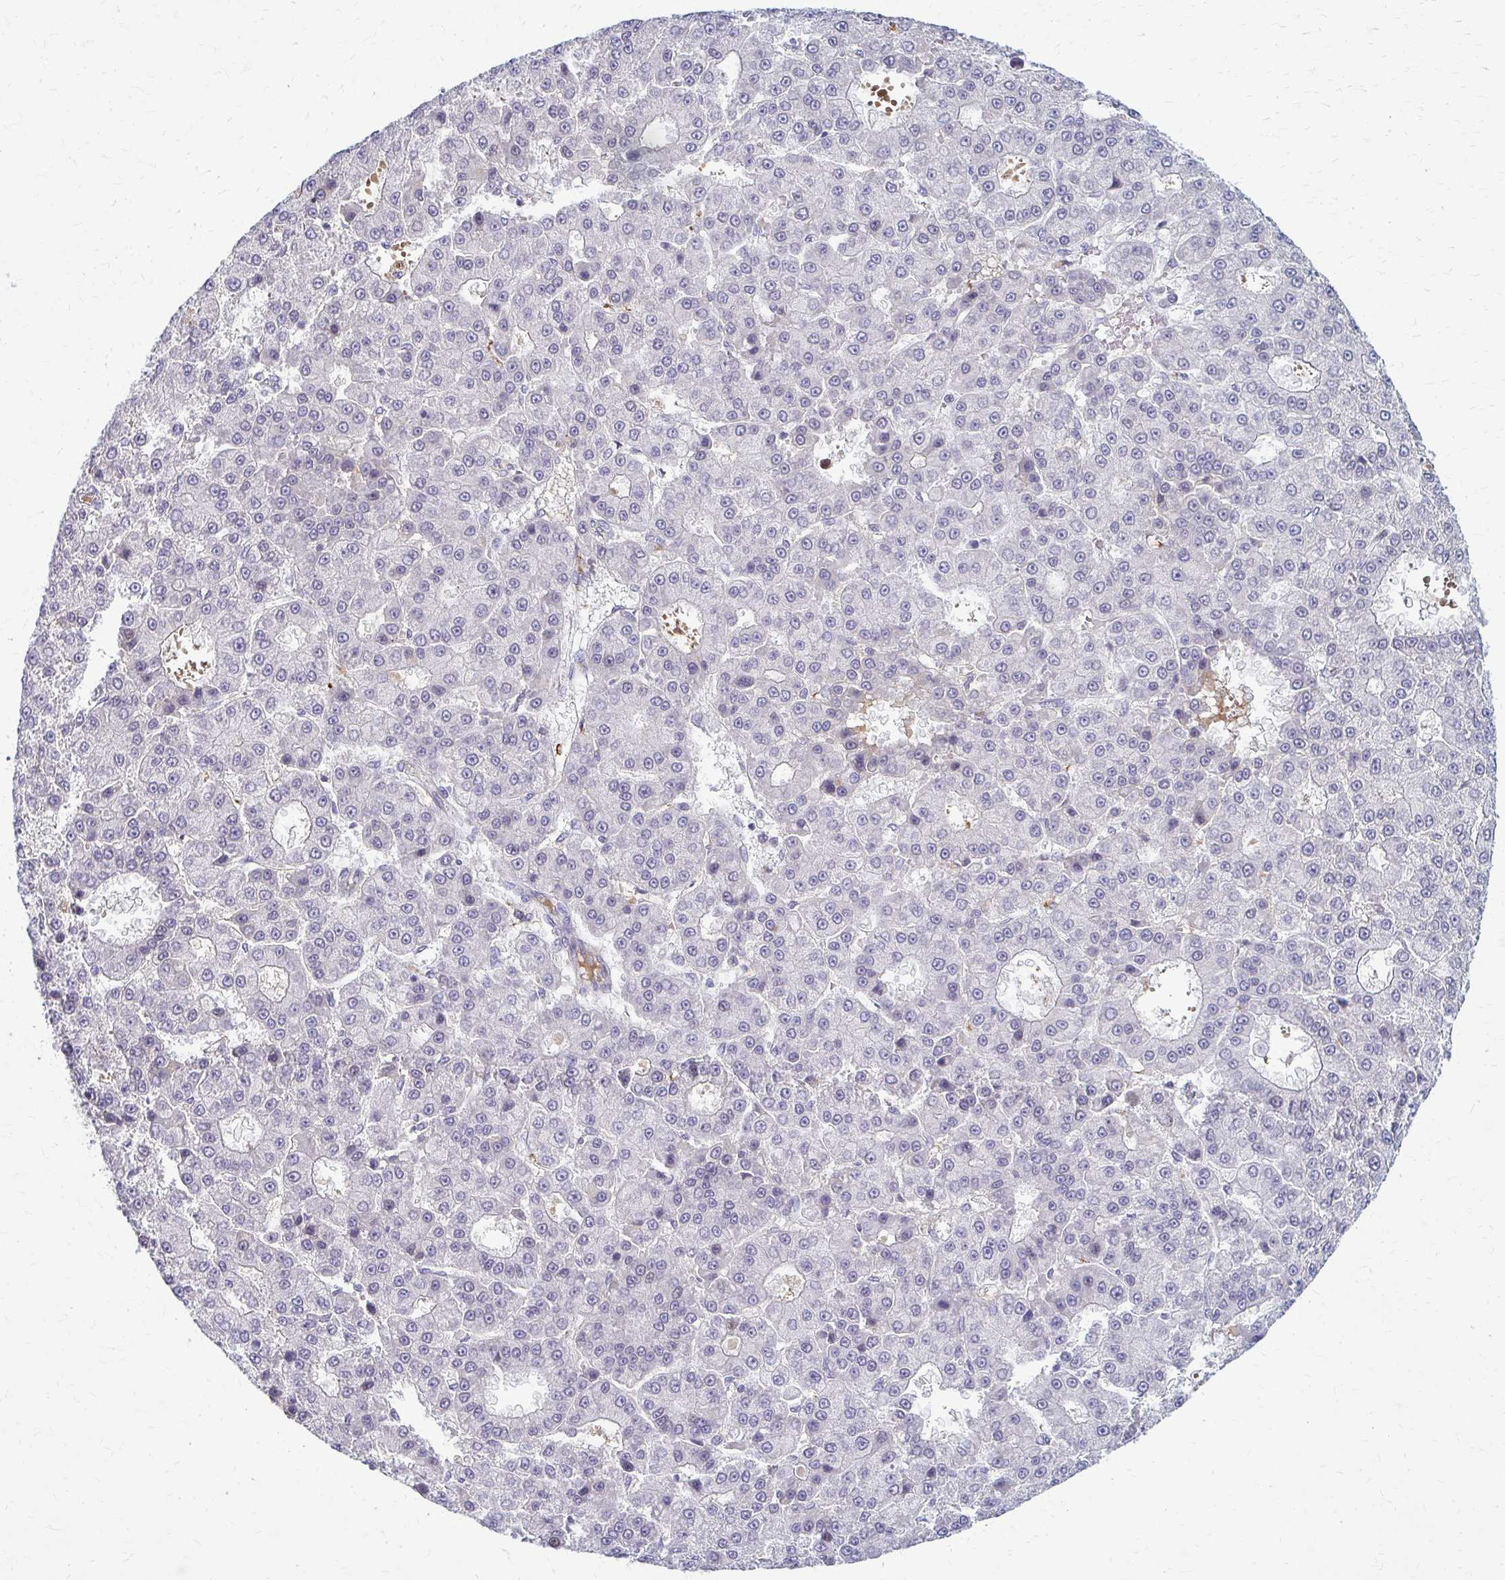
{"staining": {"intensity": "negative", "quantity": "none", "location": "none"}, "tissue": "liver cancer", "cell_type": "Tumor cells", "image_type": "cancer", "snomed": [{"axis": "morphology", "description": "Carcinoma, Hepatocellular, NOS"}, {"axis": "topography", "description": "Liver"}], "caption": "Liver cancer was stained to show a protein in brown. There is no significant staining in tumor cells.", "gene": "MCRIP2", "patient": {"sex": "male", "age": 70}}